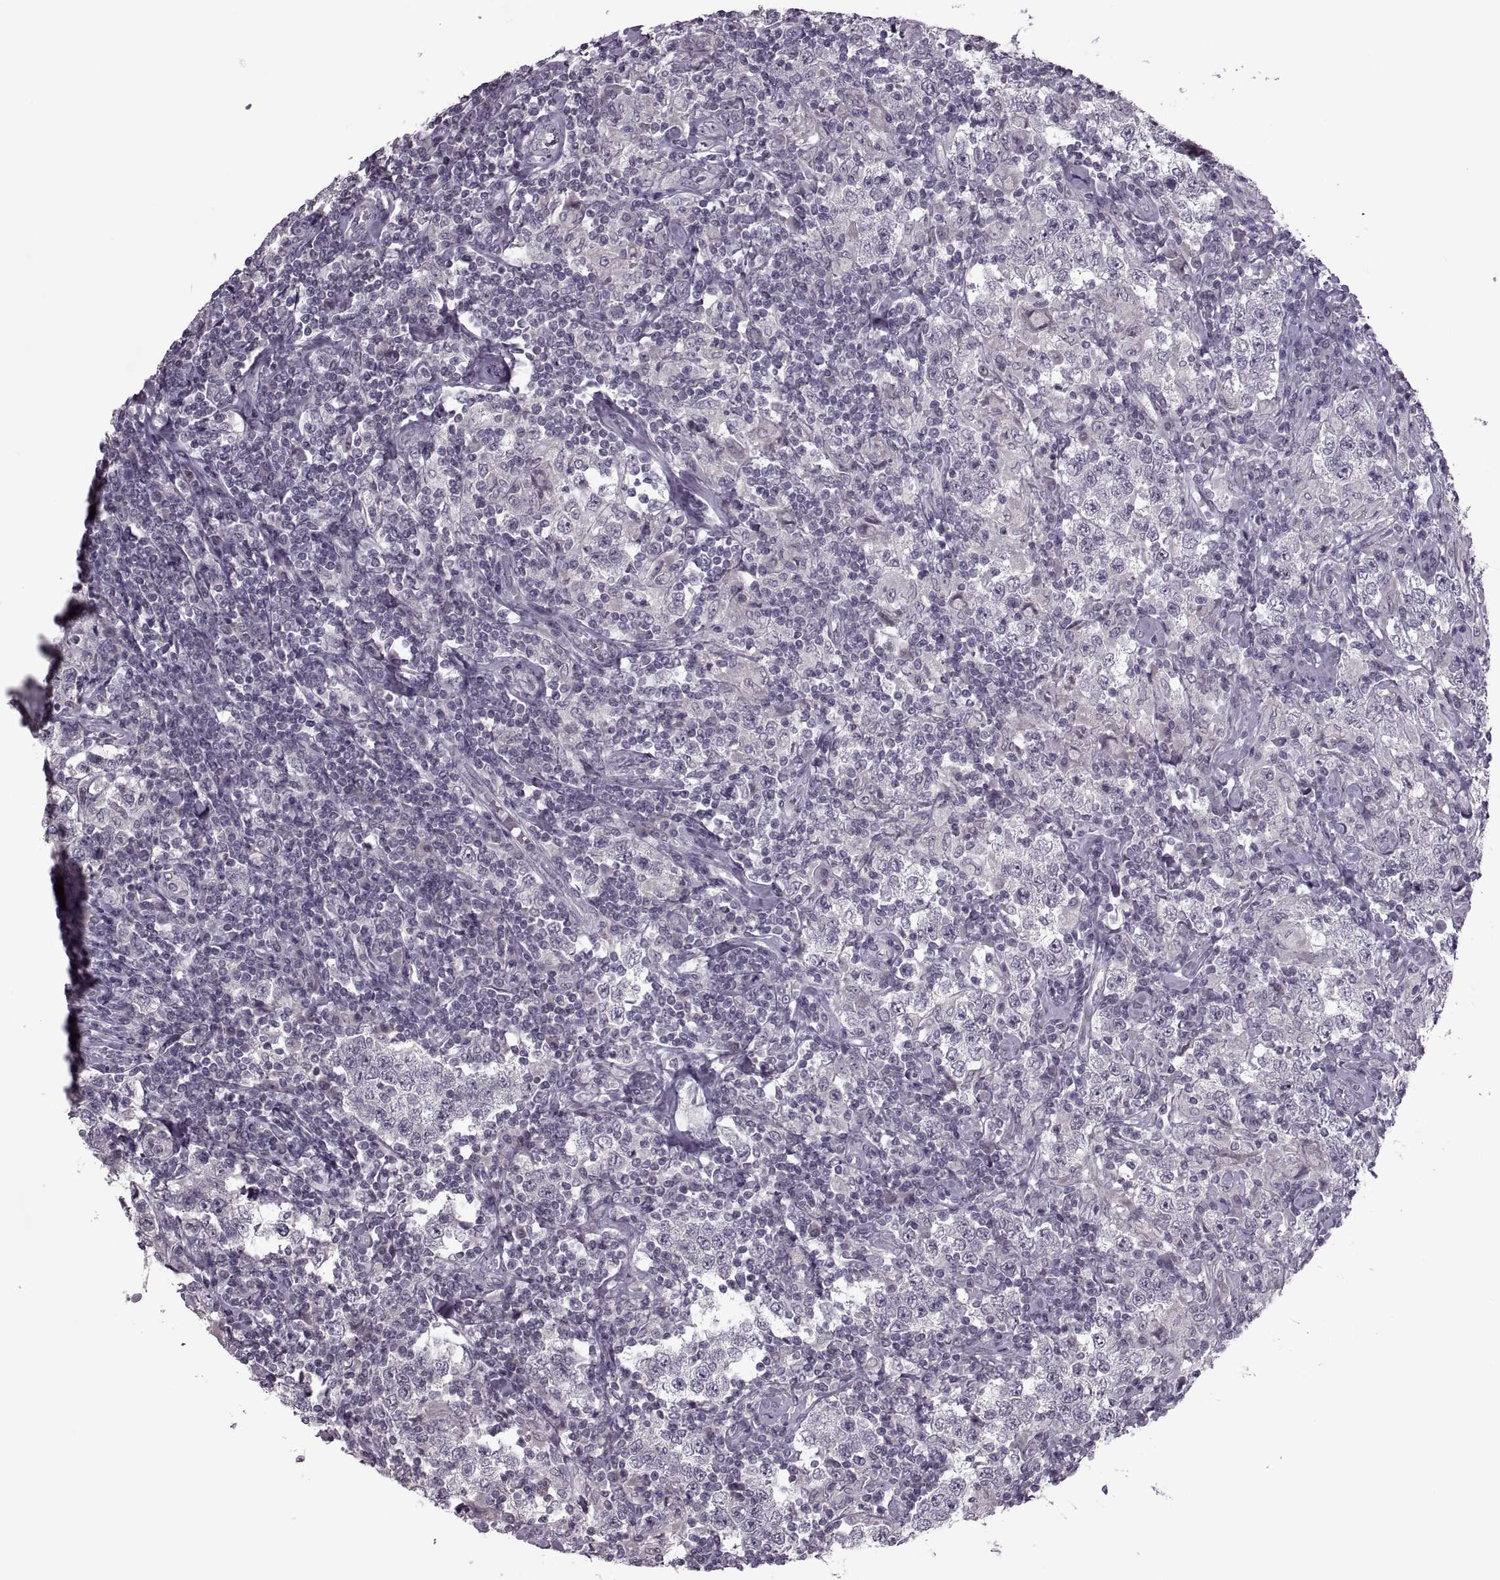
{"staining": {"intensity": "negative", "quantity": "none", "location": "none"}, "tissue": "testis cancer", "cell_type": "Tumor cells", "image_type": "cancer", "snomed": [{"axis": "morphology", "description": "Seminoma, NOS"}, {"axis": "morphology", "description": "Carcinoma, Embryonal, NOS"}, {"axis": "topography", "description": "Testis"}], "caption": "The immunohistochemistry (IHC) micrograph has no significant positivity in tumor cells of embryonal carcinoma (testis) tissue.", "gene": "MGAT4D", "patient": {"sex": "male", "age": 41}}